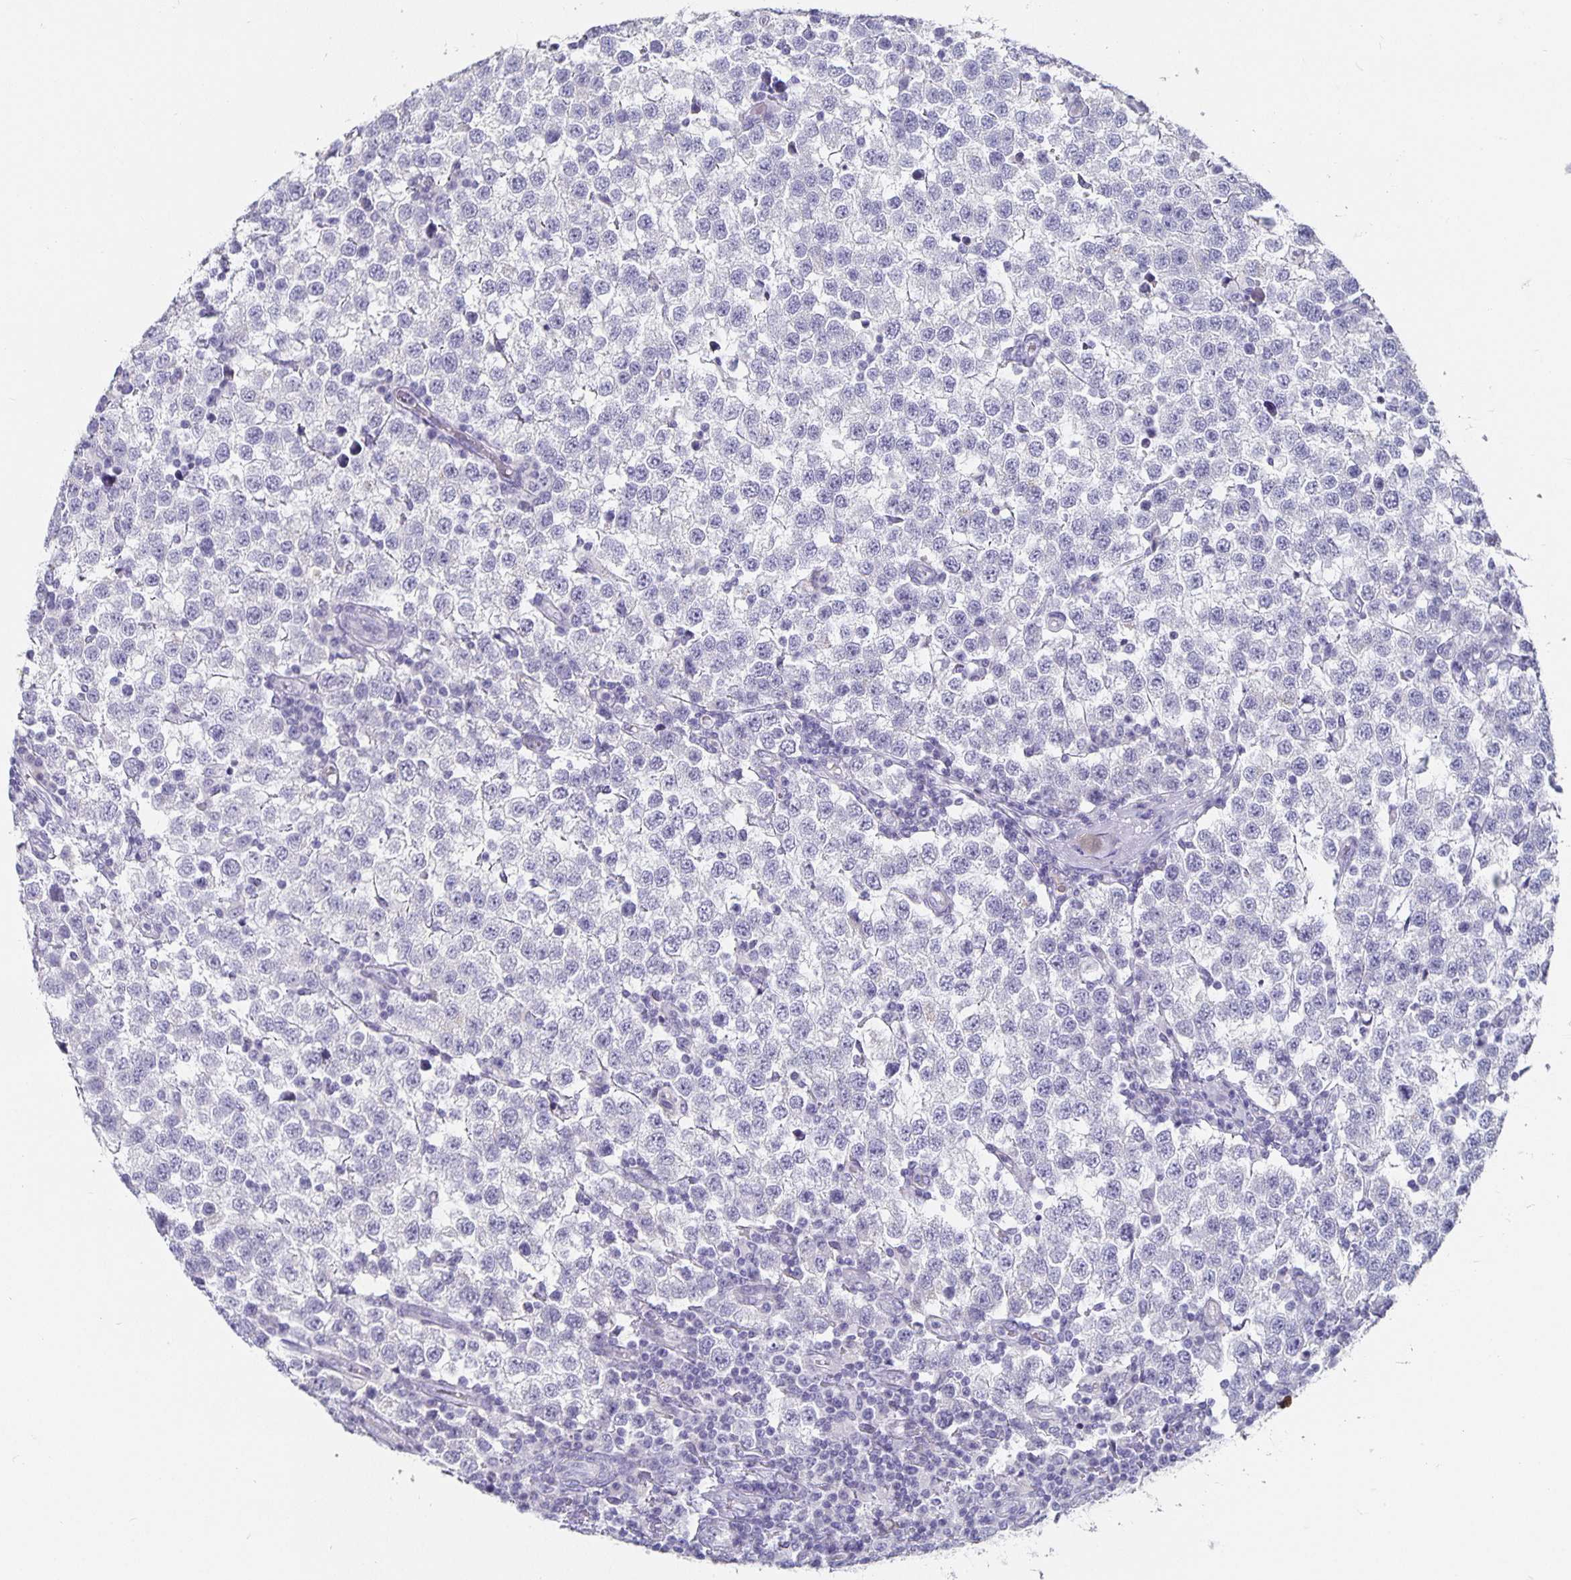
{"staining": {"intensity": "negative", "quantity": "none", "location": "none"}, "tissue": "testis cancer", "cell_type": "Tumor cells", "image_type": "cancer", "snomed": [{"axis": "morphology", "description": "Seminoma, NOS"}, {"axis": "topography", "description": "Testis"}], "caption": "Tumor cells show no significant positivity in testis cancer (seminoma). (Immunohistochemistry (ihc), brightfield microscopy, high magnification).", "gene": "CHGA", "patient": {"sex": "male", "age": 34}}